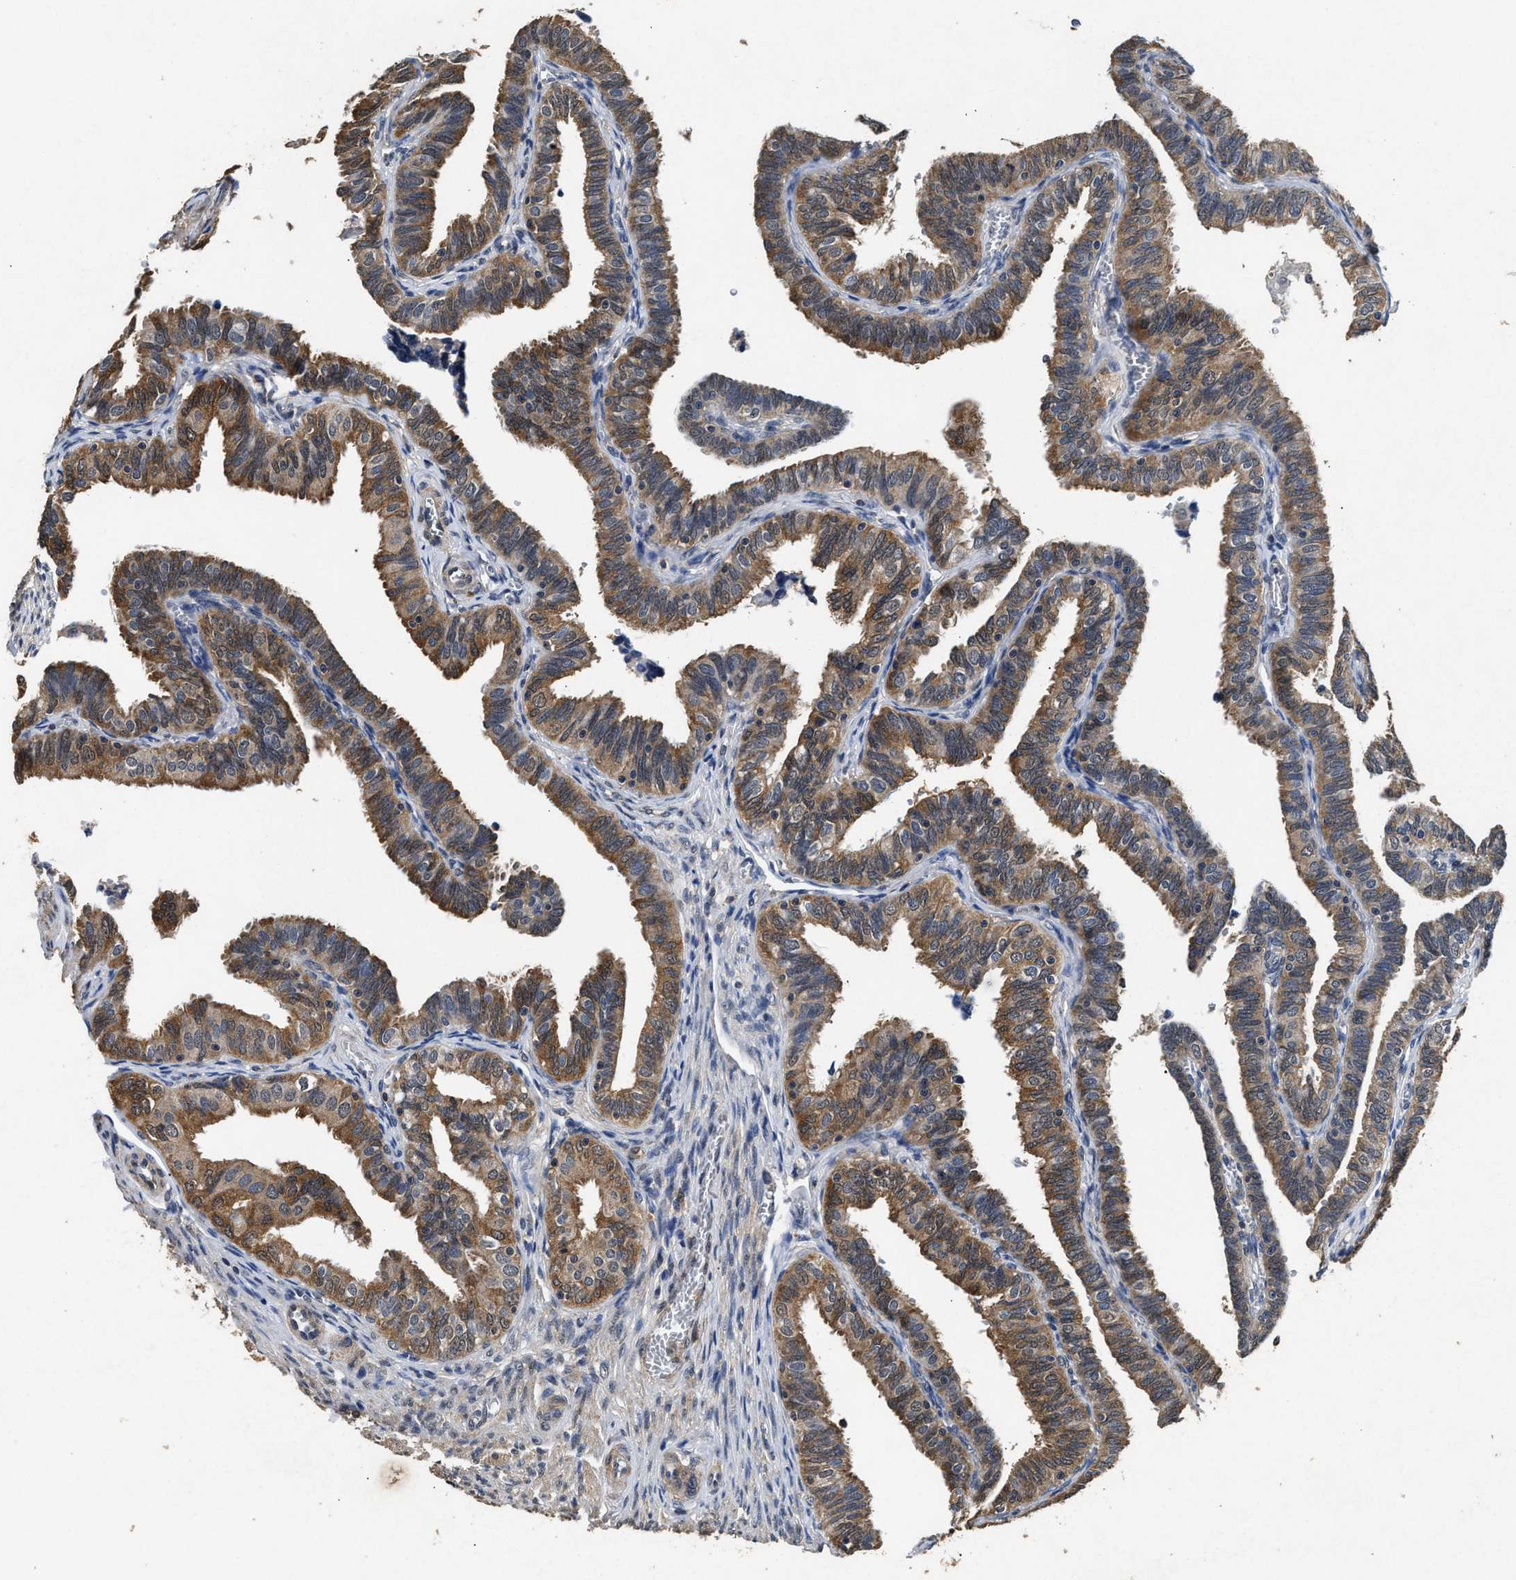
{"staining": {"intensity": "moderate", "quantity": ">75%", "location": "cytoplasmic/membranous"}, "tissue": "fallopian tube", "cell_type": "Glandular cells", "image_type": "normal", "snomed": [{"axis": "morphology", "description": "Normal tissue, NOS"}, {"axis": "topography", "description": "Fallopian tube"}], "caption": "Unremarkable fallopian tube reveals moderate cytoplasmic/membranous staining in approximately >75% of glandular cells (brown staining indicates protein expression, while blue staining denotes nuclei)..", "gene": "ACAT2", "patient": {"sex": "female", "age": 46}}